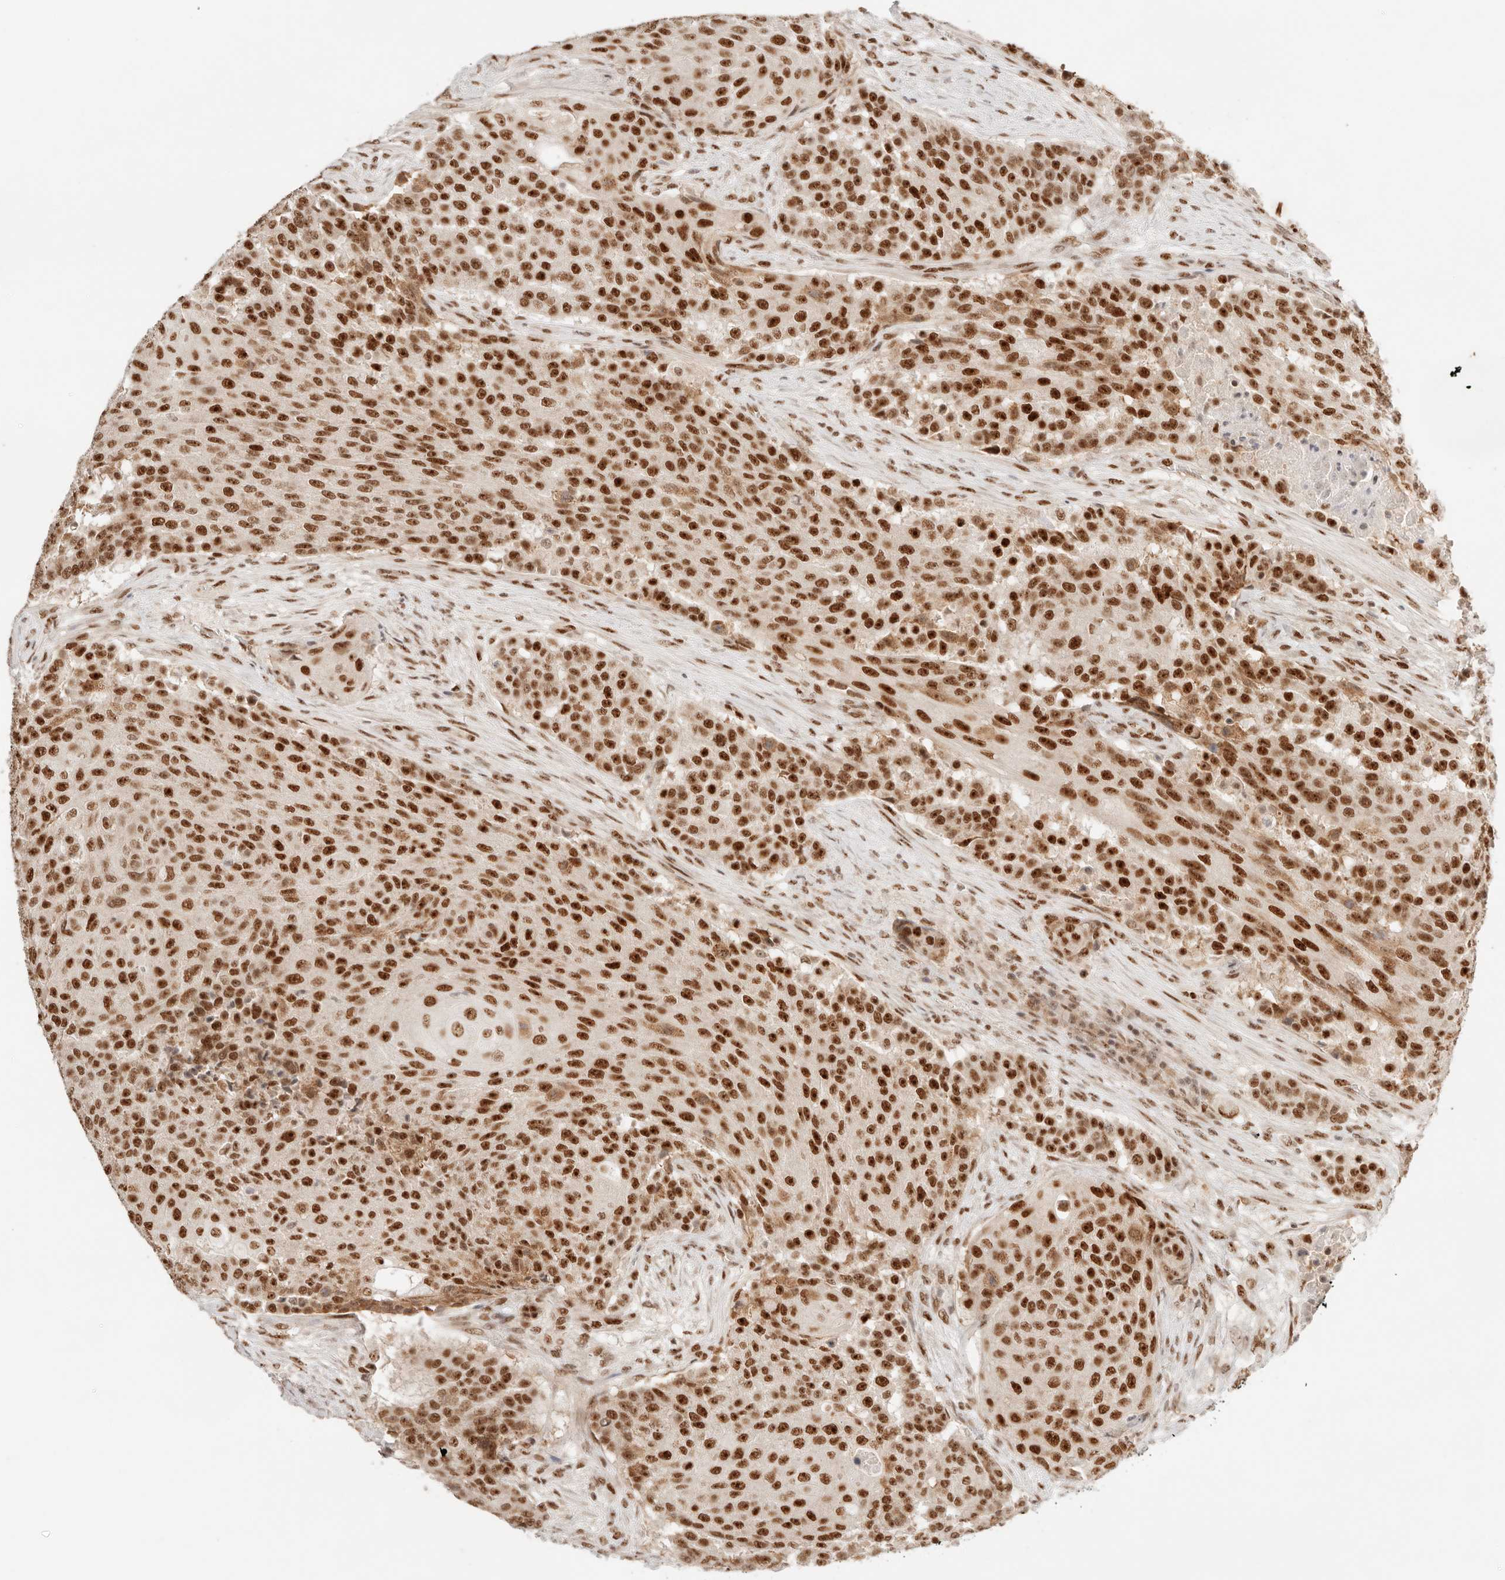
{"staining": {"intensity": "strong", "quantity": ">75%", "location": "nuclear"}, "tissue": "urothelial cancer", "cell_type": "Tumor cells", "image_type": "cancer", "snomed": [{"axis": "morphology", "description": "Urothelial carcinoma, High grade"}, {"axis": "topography", "description": "Urinary bladder"}], "caption": "High-grade urothelial carcinoma was stained to show a protein in brown. There is high levels of strong nuclear expression in approximately >75% of tumor cells.", "gene": "GTF2E2", "patient": {"sex": "female", "age": 63}}